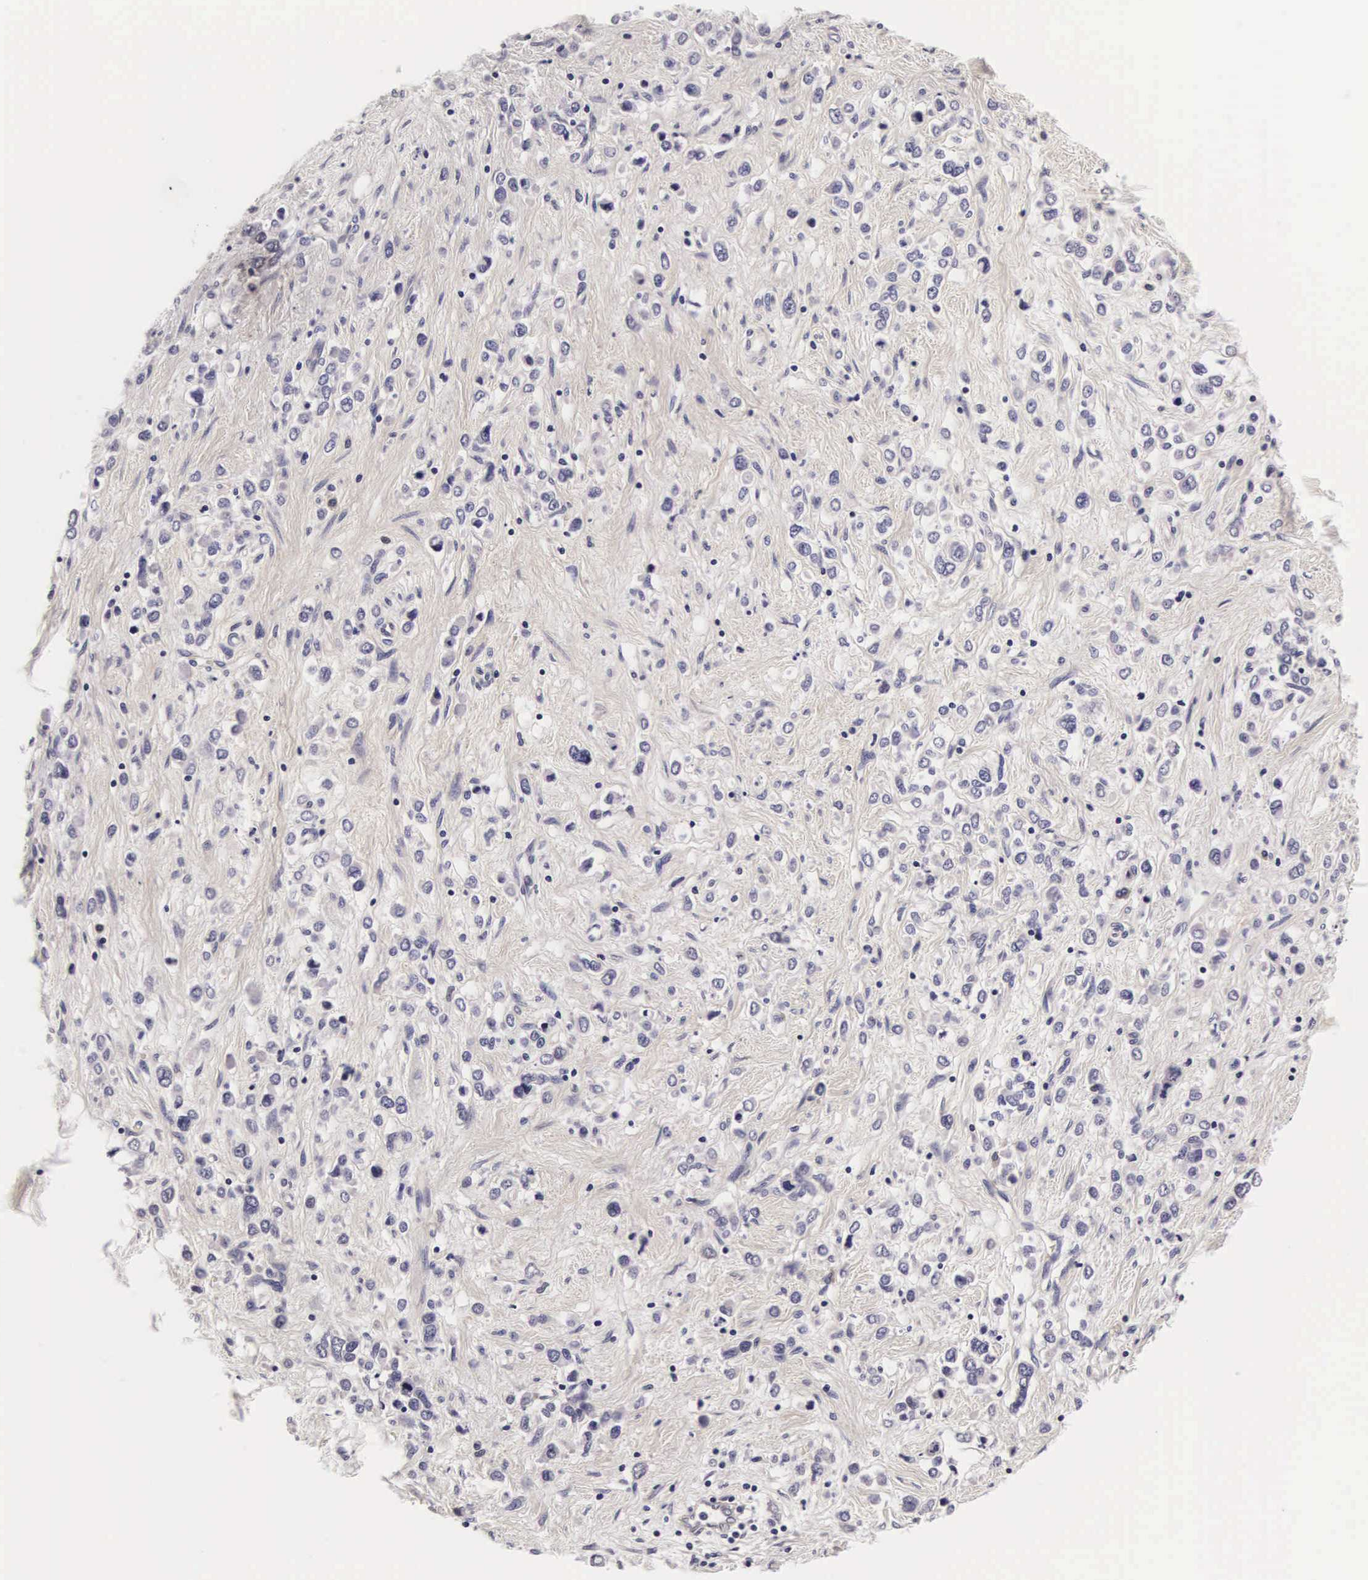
{"staining": {"intensity": "negative", "quantity": "none", "location": "none"}, "tissue": "stomach cancer", "cell_type": "Tumor cells", "image_type": "cancer", "snomed": [{"axis": "morphology", "description": "Adenocarcinoma, NOS"}, {"axis": "topography", "description": "Stomach, upper"}], "caption": "Human stomach cancer stained for a protein using immunohistochemistry (IHC) exhibits no positivity in tumor cells.", "gene": "PHETA2", "patient": {"sex": "male", "age": 76}}